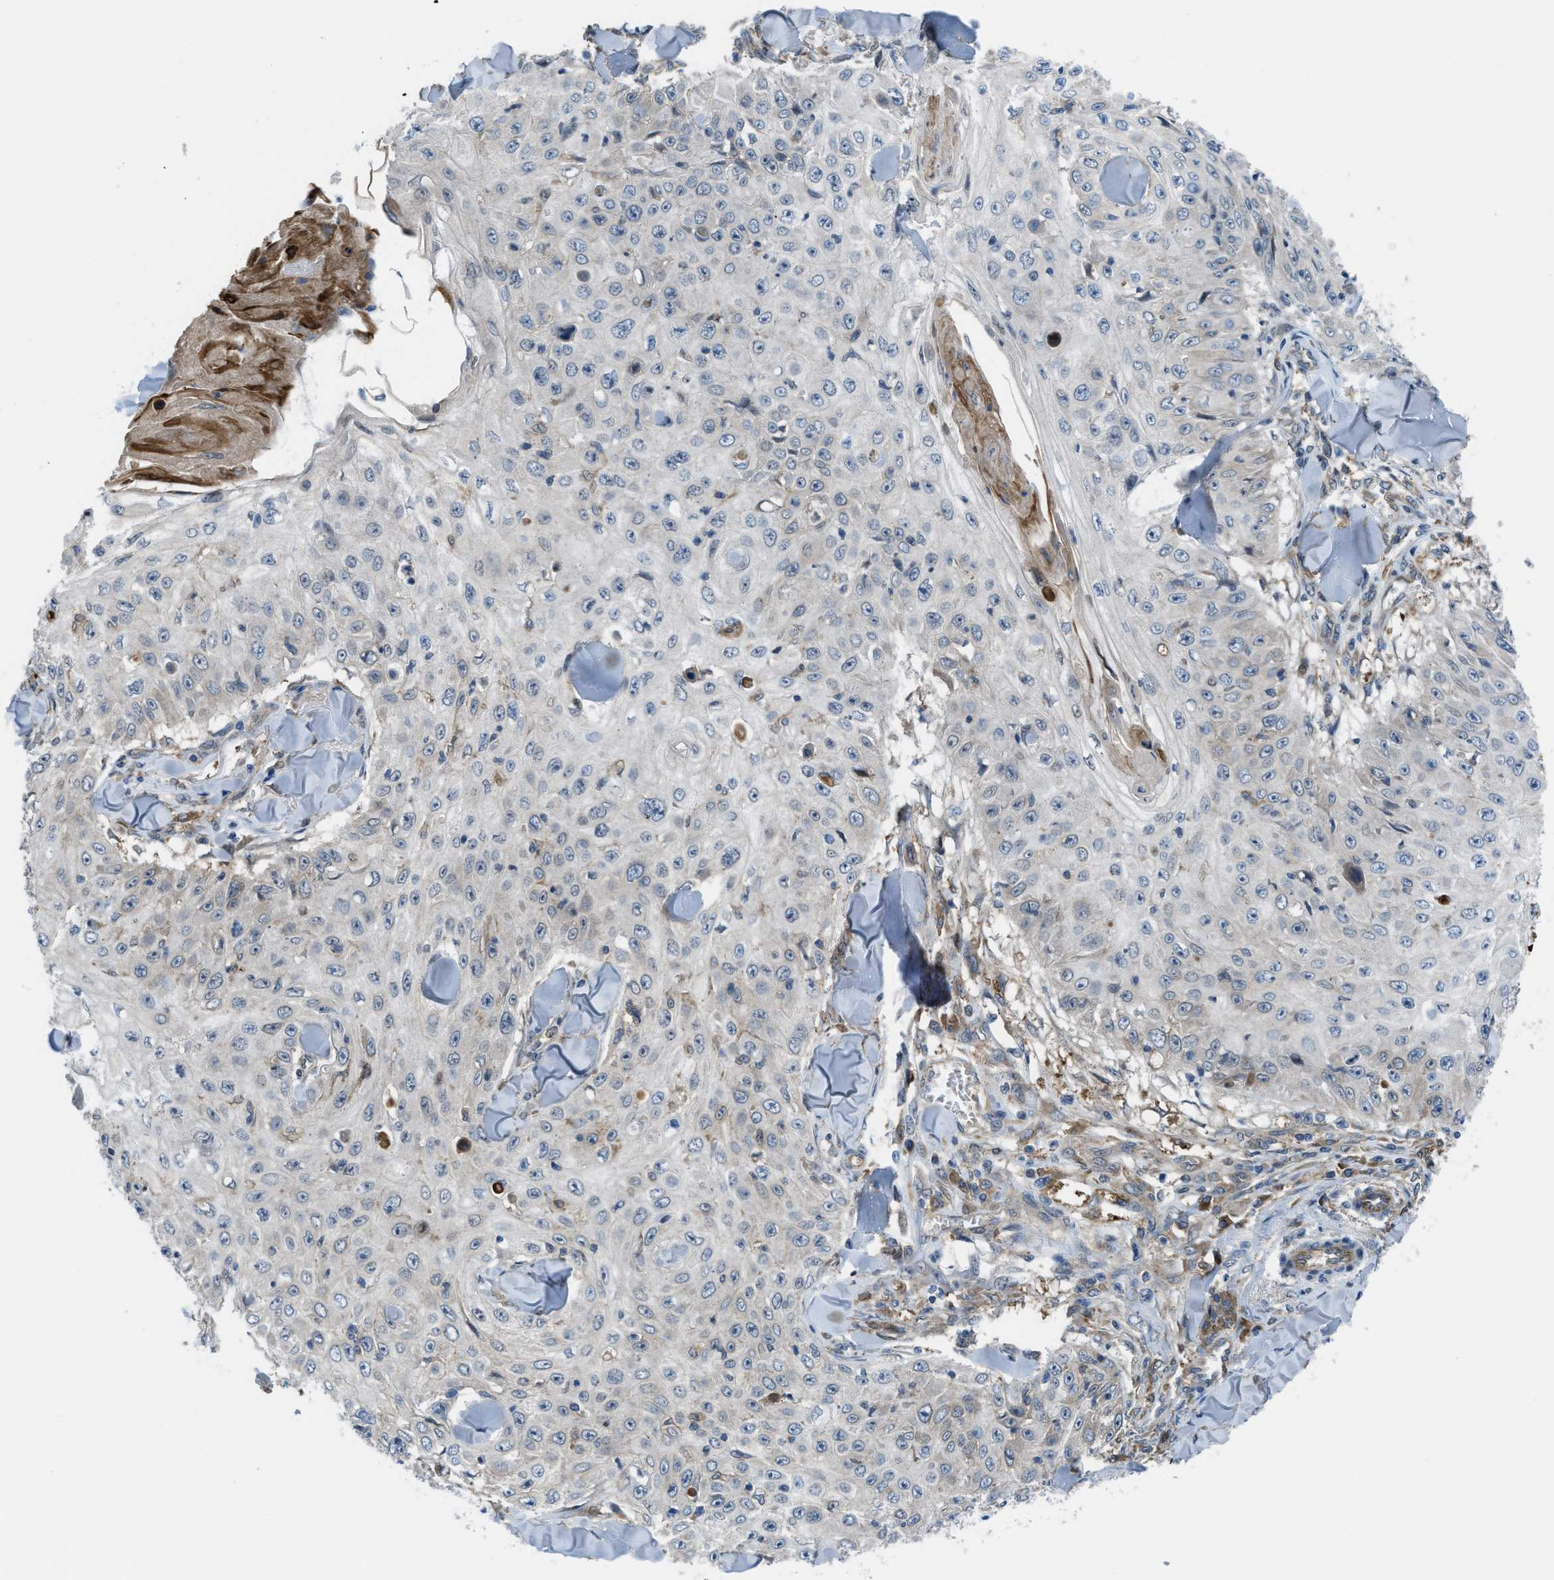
{"staining": {"intensity": "negative", "quantity": "none", "location": "none"}, "tissue": "skin cancer", "cell_type": "Tumor cells", "image_type": "cancer", "snomed": [{"axis": "morphology", "description": "Squamous cell carcinoma, NOS"}, {"axis": "topography", "description": "Skin"}], "caption": "Immunohistochemistry micrograph of neoplastic tissue: human skin cancer (squamous cell carcinoma) stained with DAB (3,3'-diaminobenzidine) exhibits no significant protein expression in tumor cells.", "gene": "BAZ2B", "patient": {"sex": "male", "age": 86}}